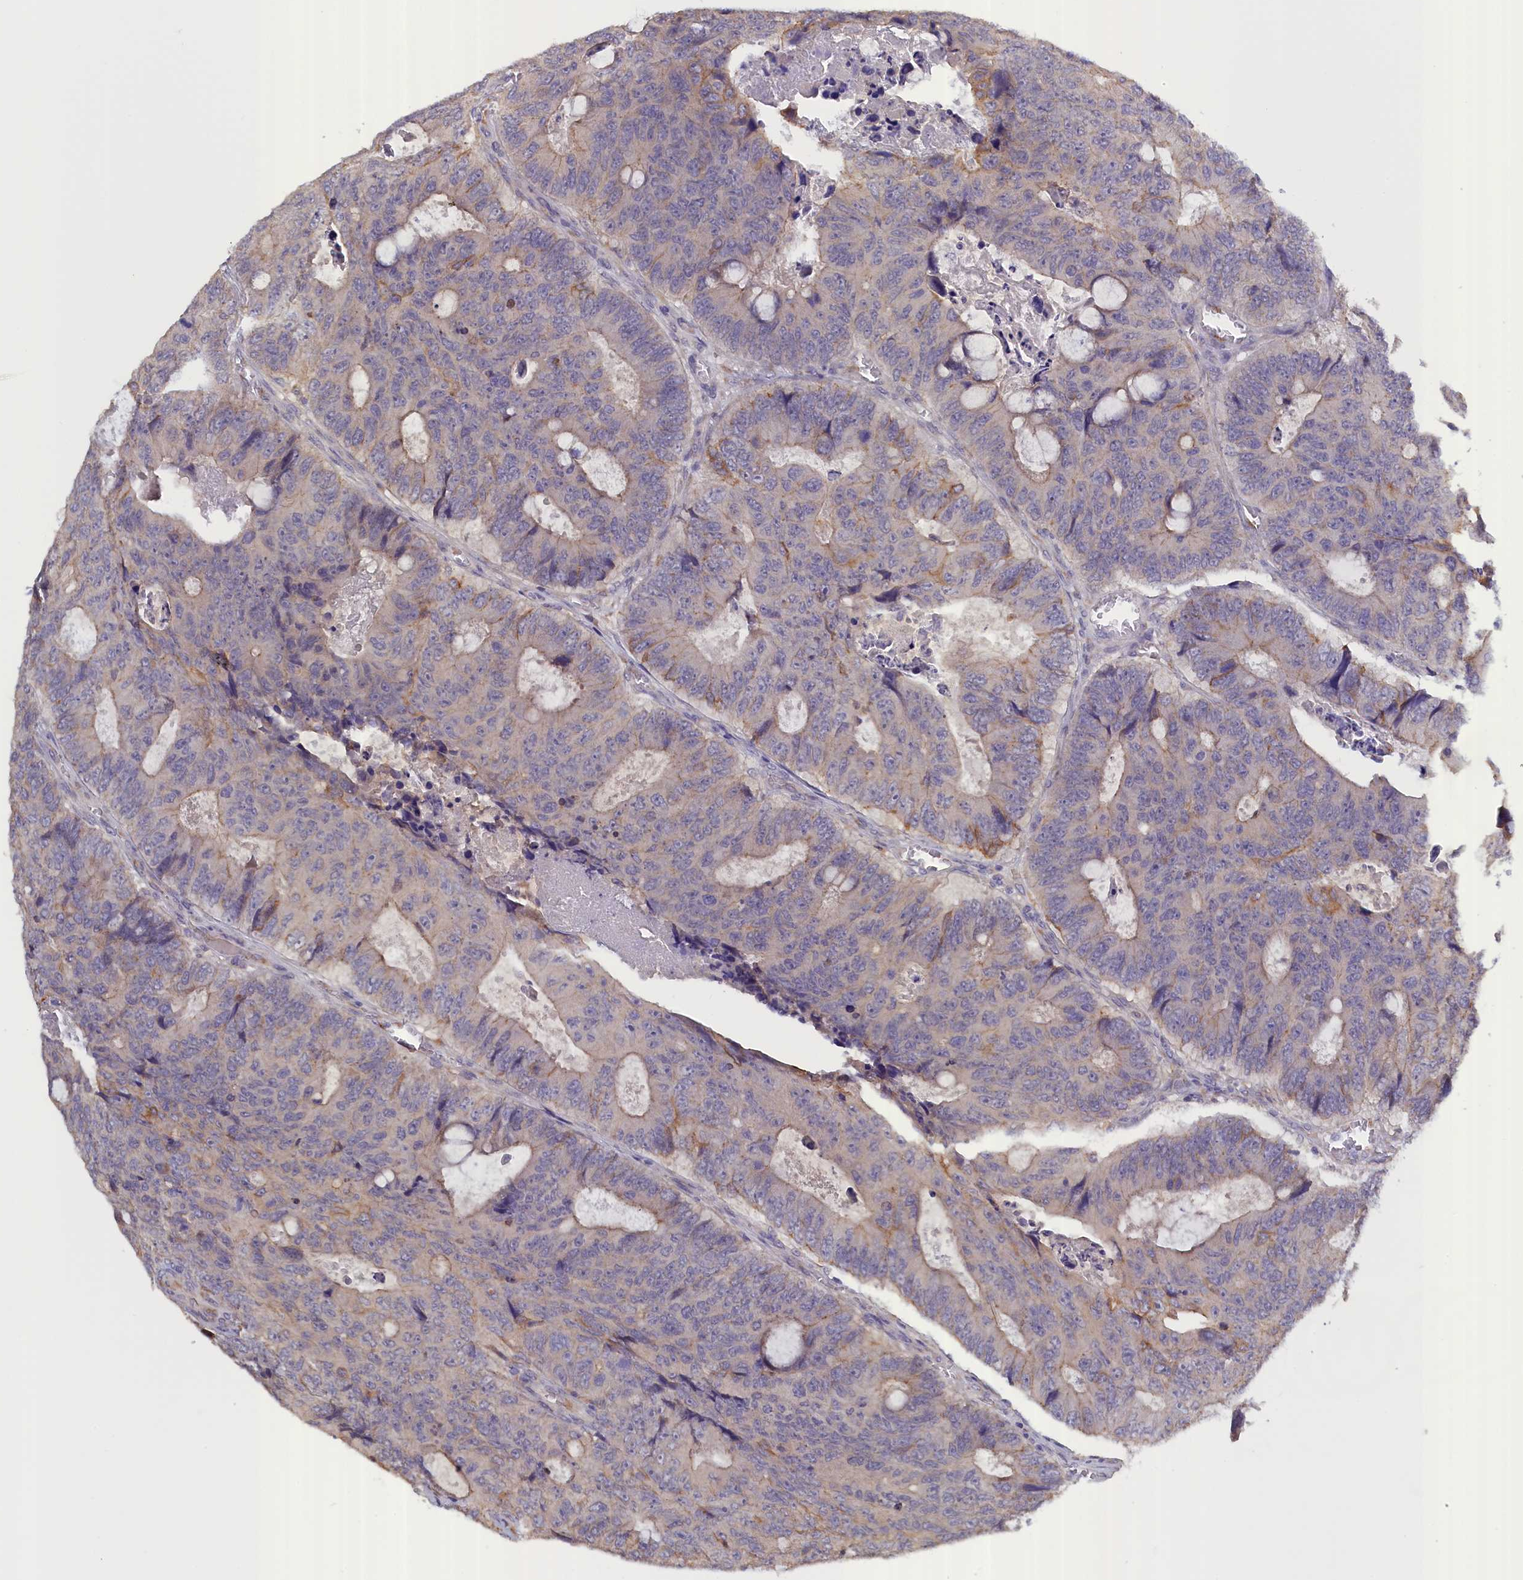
{"staining": {"intensity": "weak", "quantity": "<25%", "location": "cytoplasmic/membranous"}, "tissue": "colorectal cancer", "cell_type": "Tumor cells", "image_type": "cancer", "snomed": [{"axis": "morphology", "description": "Adenocarcinoma, NOS"}, {"axis": "topography", "description": "Colon"}], "caption": "Immunohistochemical staining of colorectal cancer (adenocarcinoma) demonstrates no significant positivity in tumor cells.", "gene": "COL19A1", "patient": {"sex": "male", "age": 87}}